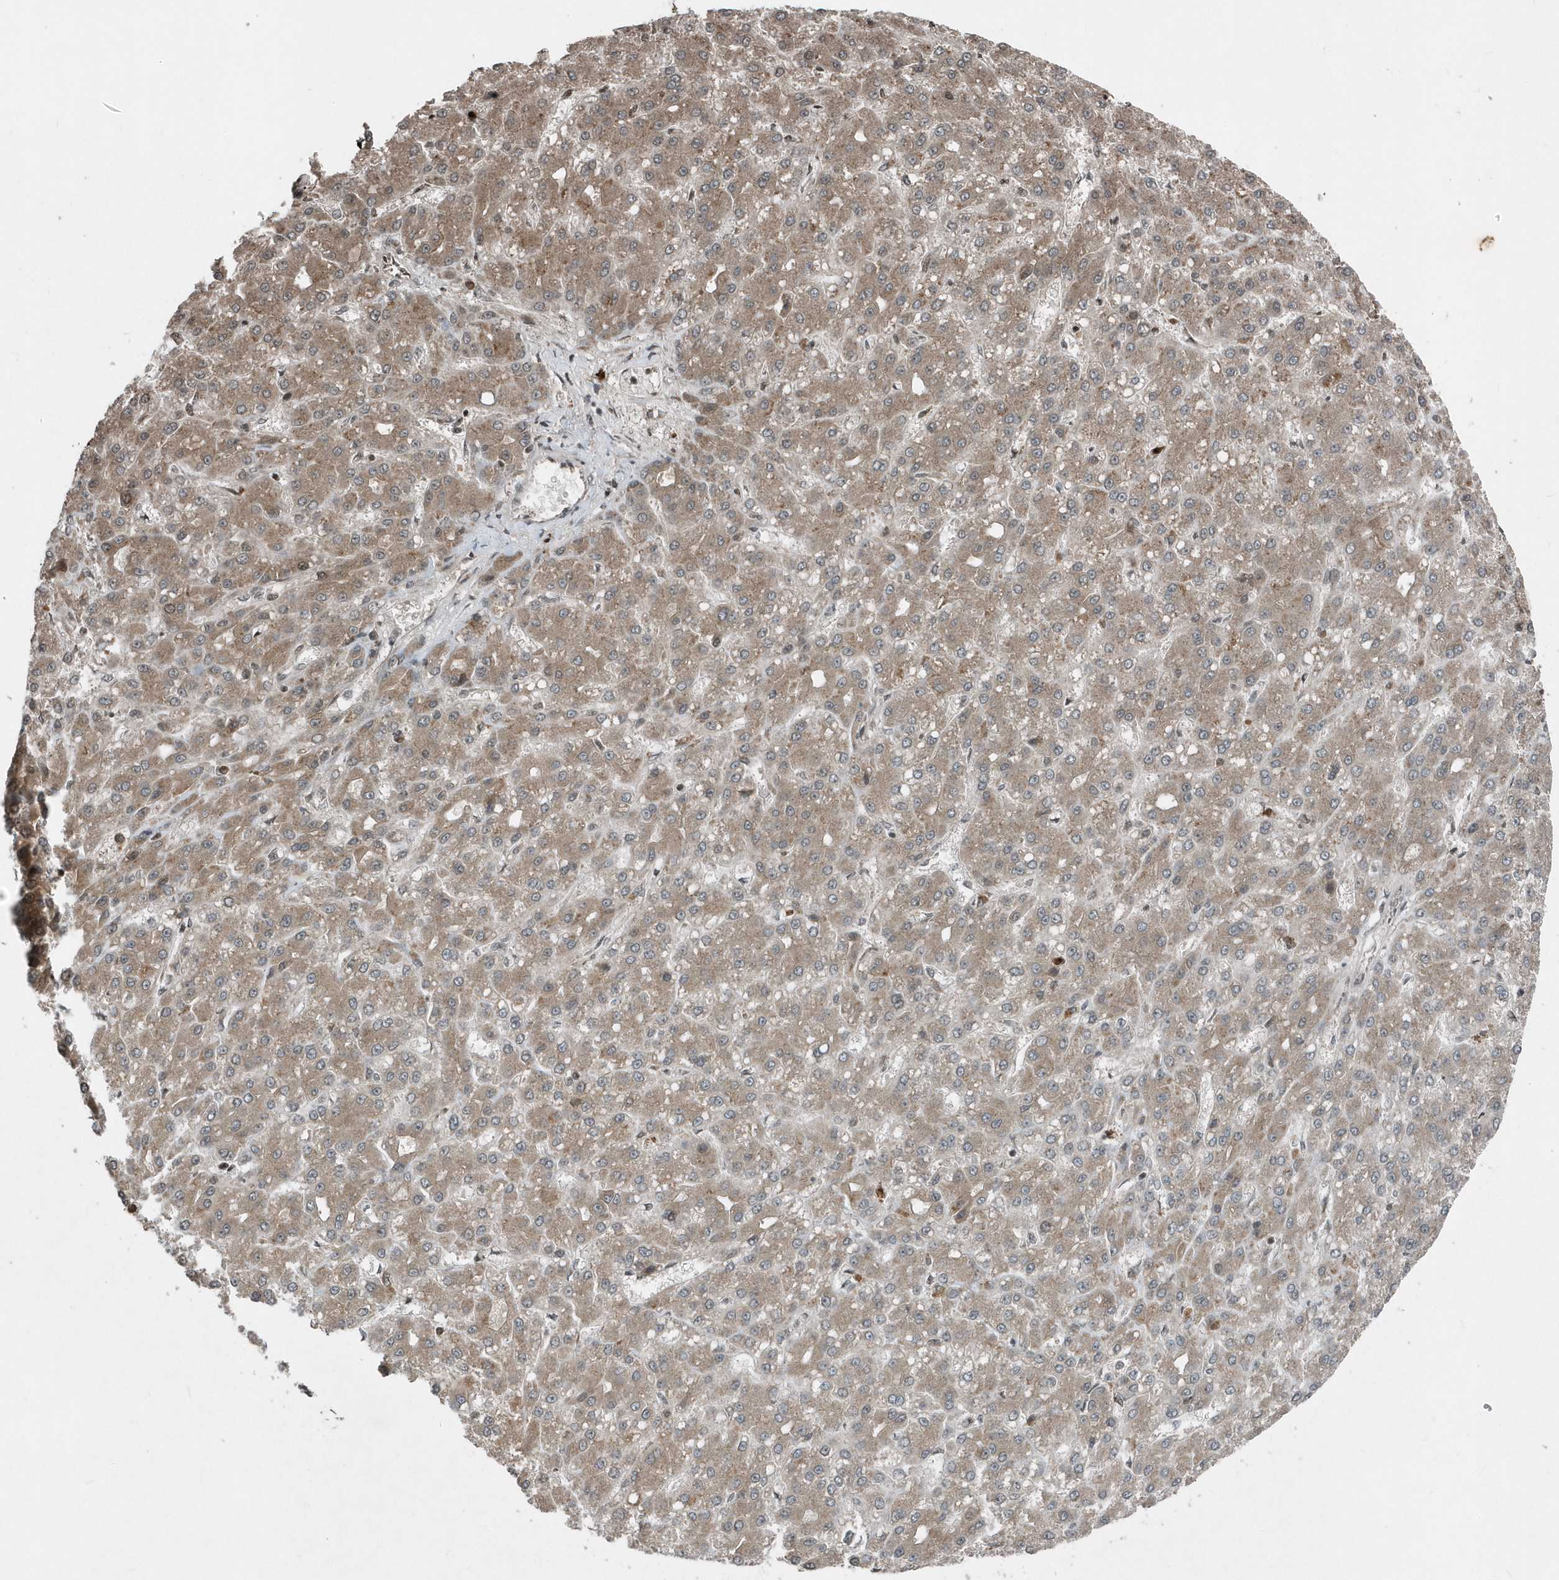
{"staining": {"intensity": "moderate", "quantity": ">75%", "location": "cytoplasmic/membranous"}, "tissue": "liver cancer", "cell_type": "Tumor cells", "image_type": "cancer", "snomed": [{"axis": "morphology", "description": "Carcinoma, Hepatocellular, NOS"}, {"axis": "topography", "description": "Liver"}], "caption": "IHC of human liver cancer exhibits medium levels of moderate cytoplasmic/membranous positivity in approximately >75% of tumor cells.", "gene": "EIF2B1", "patient": {"sex": "male", "age": 67}}